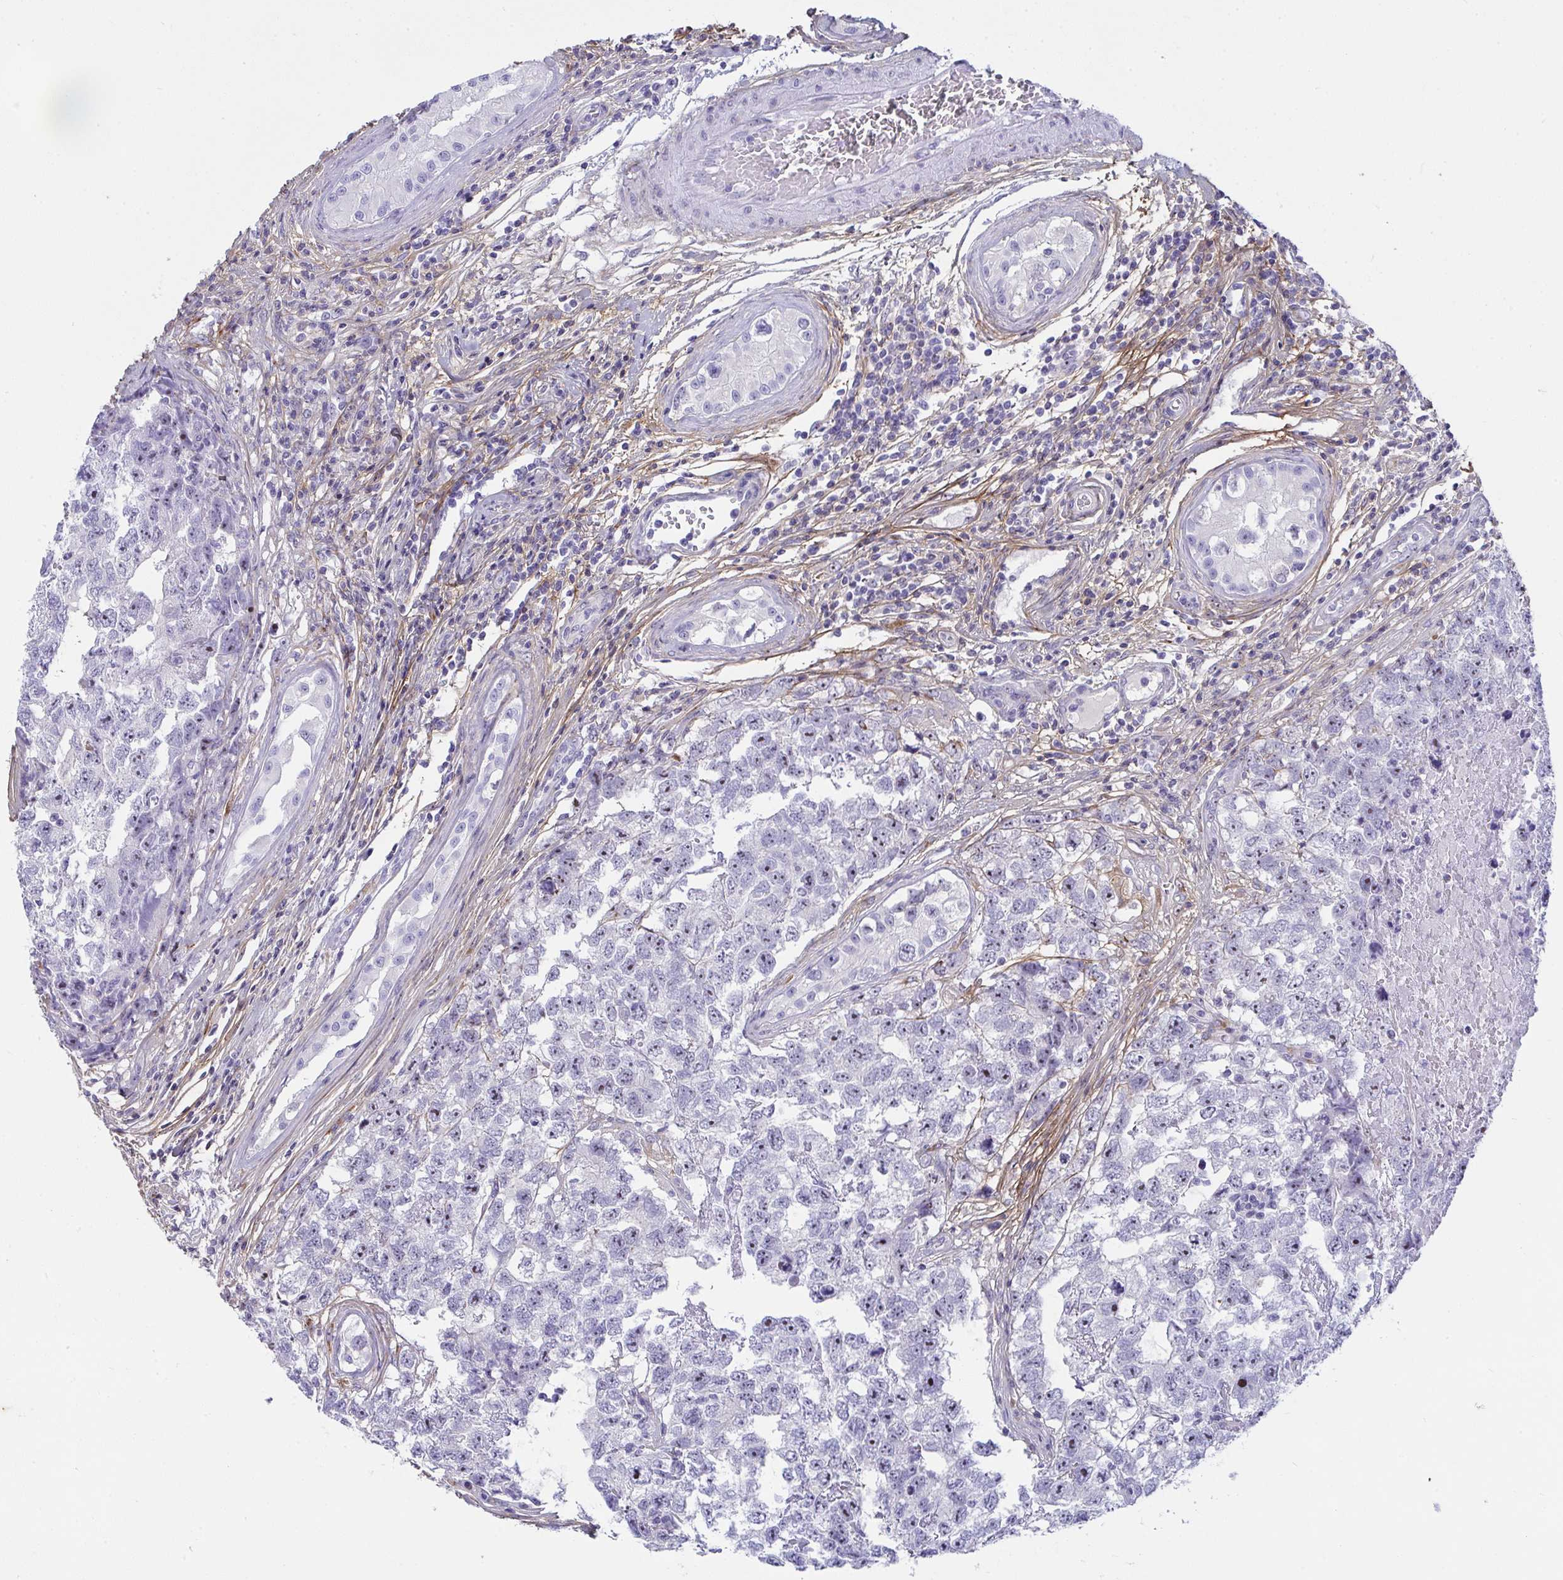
{"staining": {"intensity": "weak", "quantity": "<25%", "location": "nuclear"}, "tissue": "testis cancer", "cell_type": "Tumor cells", "image_type": "cancer", "snomed": [{"axis": "morphology", "description": "Carcinoma, Embryonal, NOS"}, {"axis": "topography", "description": "Testis"}], "caption": "The IHC photomicrograph has no significant positivity in tumor cells of testis cancer tissue. Brightfield microscopy of immunohistochemistry (IHC) stained with DAB (brown) and hematoxylin (blue), captured at high magnification.", "gene": "LHFPL6", "patient": {"sex": "male", "age": 22}}